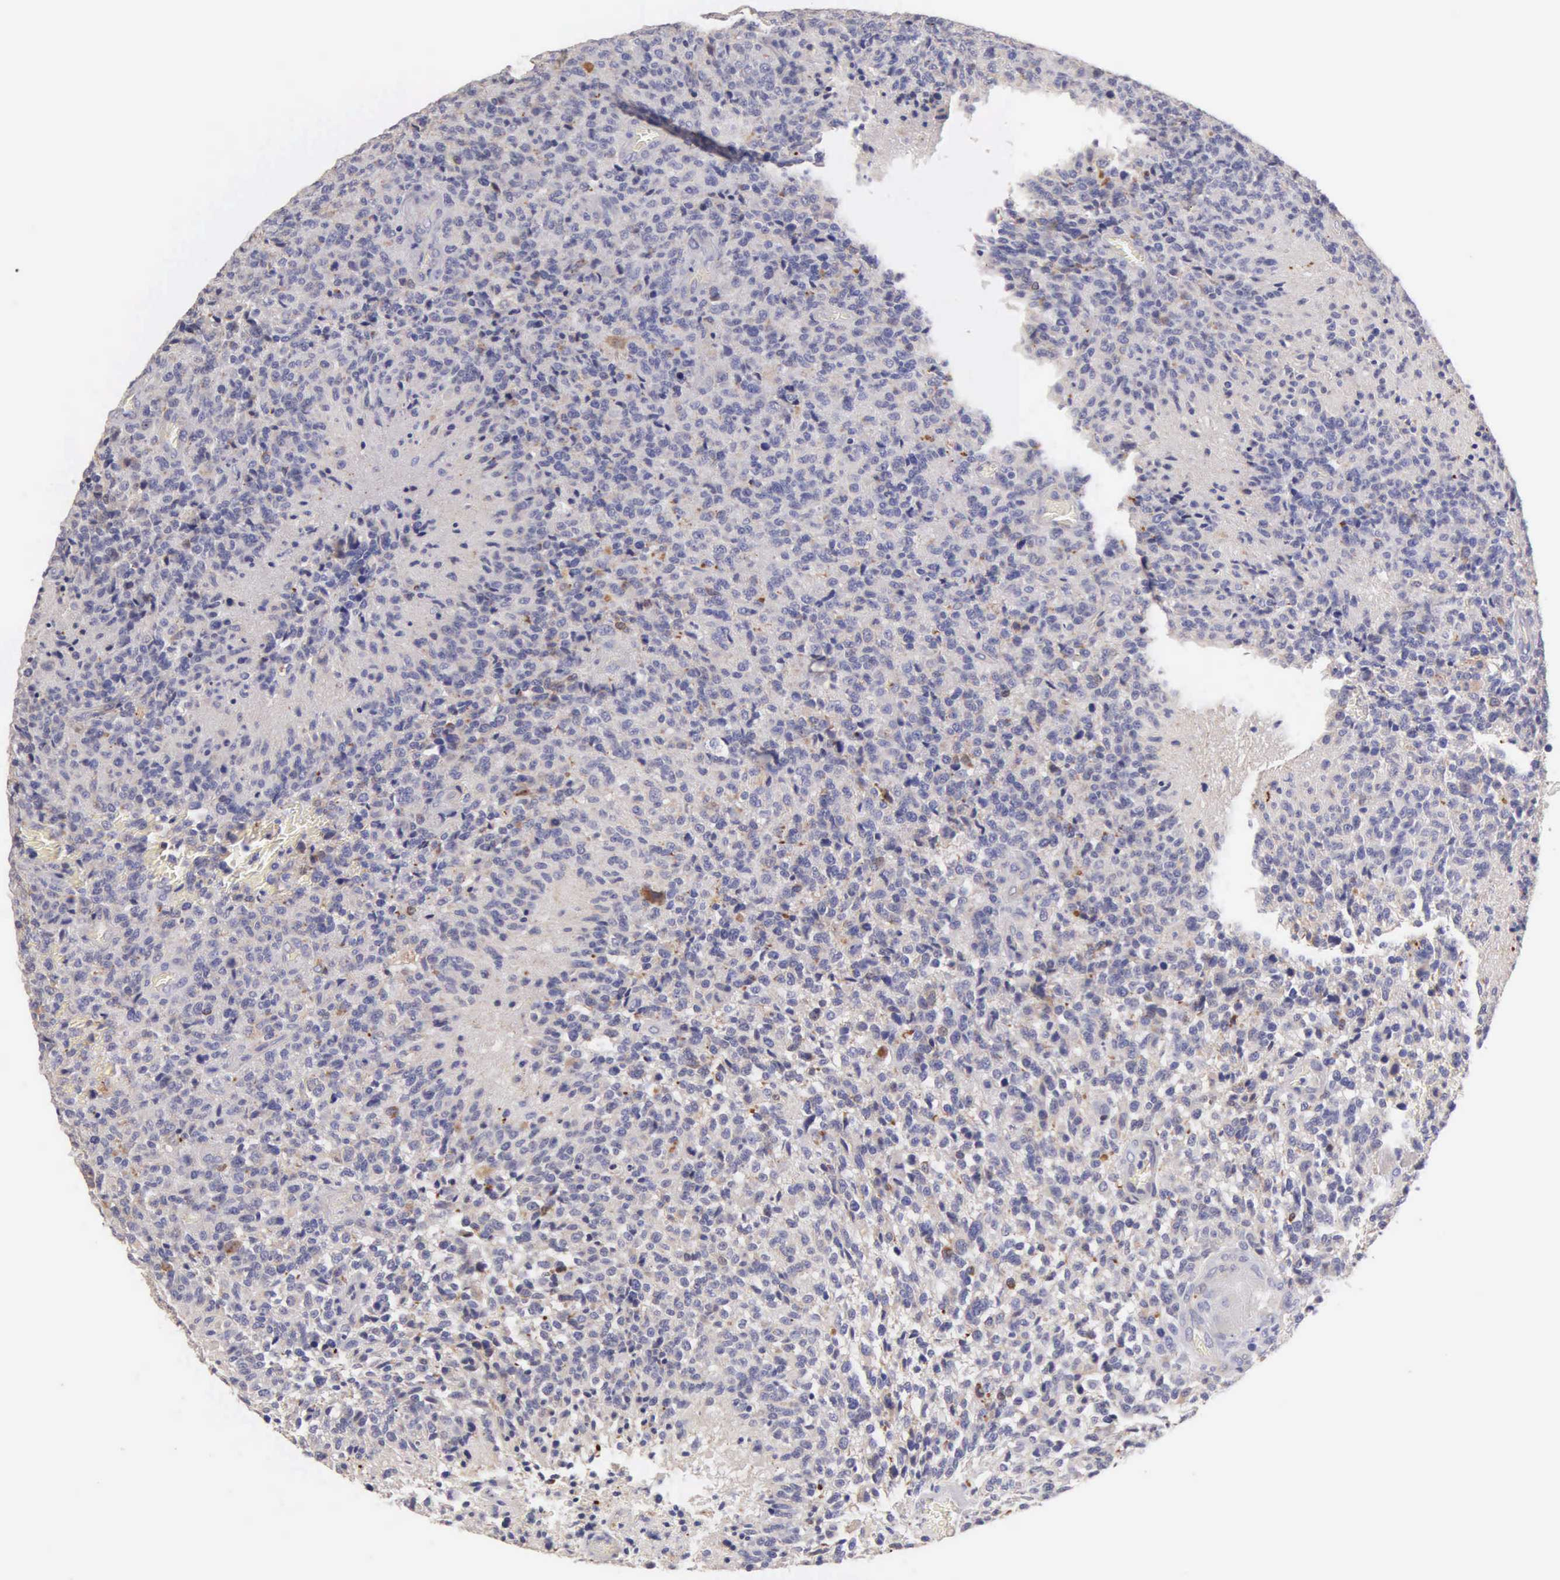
{"staining": {"intensity": "weak", "quantity": "<25%", "location": "cytoplasmic/membranous"}, "tissue": "glioma", "cell_type": "Tumor cells", "image_type": "cancer", "snomed": [{"axis": "morphology", "description": "Glioma, malignant, High grade"}, {"axis": "topography", "description": "Brain"}], "caption": "Immunohistochemistry histopathology image of malignant glioma (high-grade) stained for a protein (brown), which reveals no positivity in tumor cells.", "gene": "APP", "patient": {"sex": "male", "age": 36}}